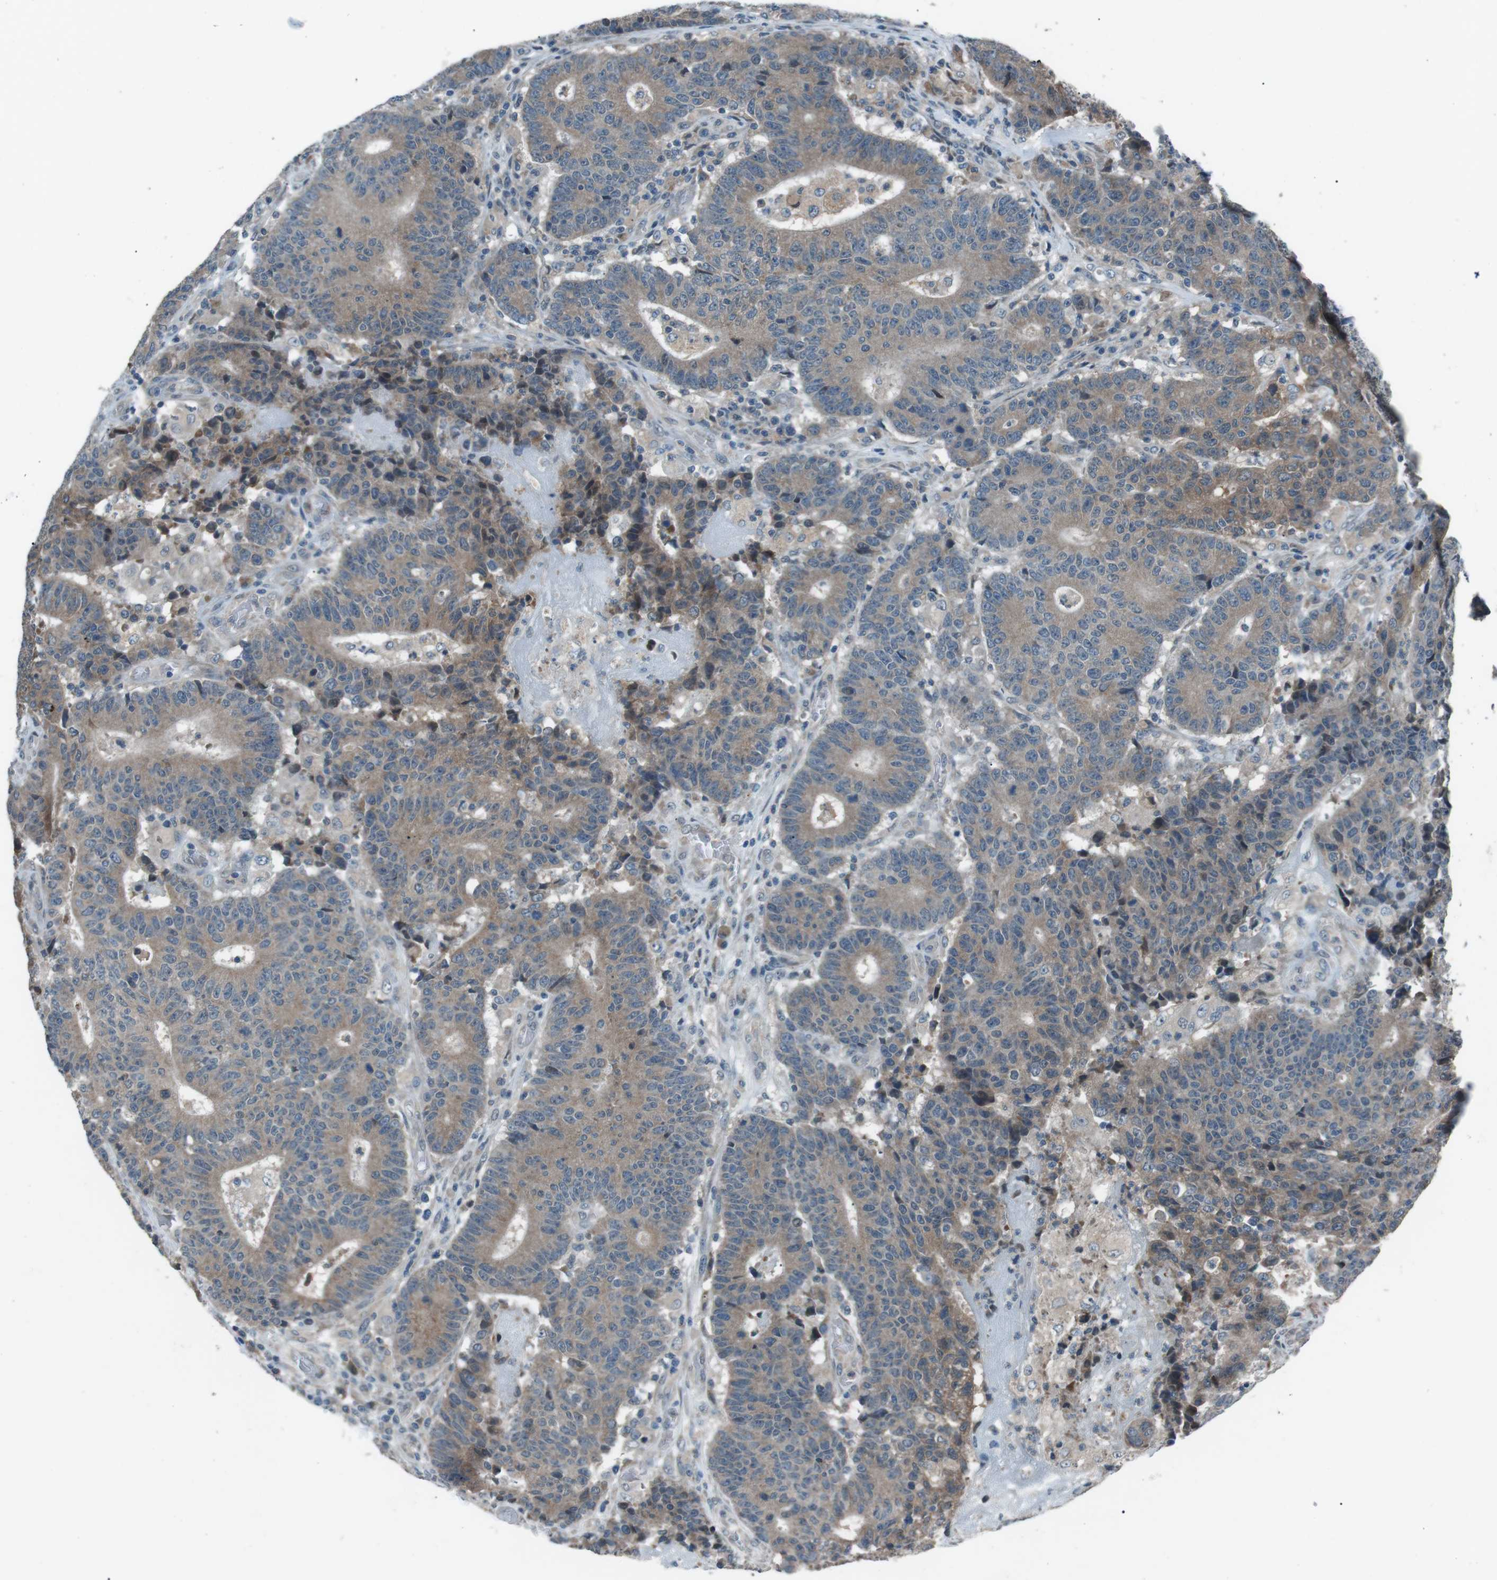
{"staining": {"intensity": "weak", "quantity": ">75%", "location": "cytoplasmic/membranous"}, "tissue": "colorectal cancer", "cell_type": "Tumor cells", "image_type": "cancer", "snomed": [{"axis": "morphology", "description": "Normal tissue, NOS"}, {"axis": "morphology", "description": "Adenocarcinoma, NOS"}, {"axis": "topography", "description": "Colon"}], "caption": "Immunohistochemical staining of human adenocarcinoma (colorectal) exhibits weak cytoplasmic/membranous protein positivity in about >75% of tumor cells.", "gene": "LRIG2", "patient": {"sex": "female", "age": 75}}